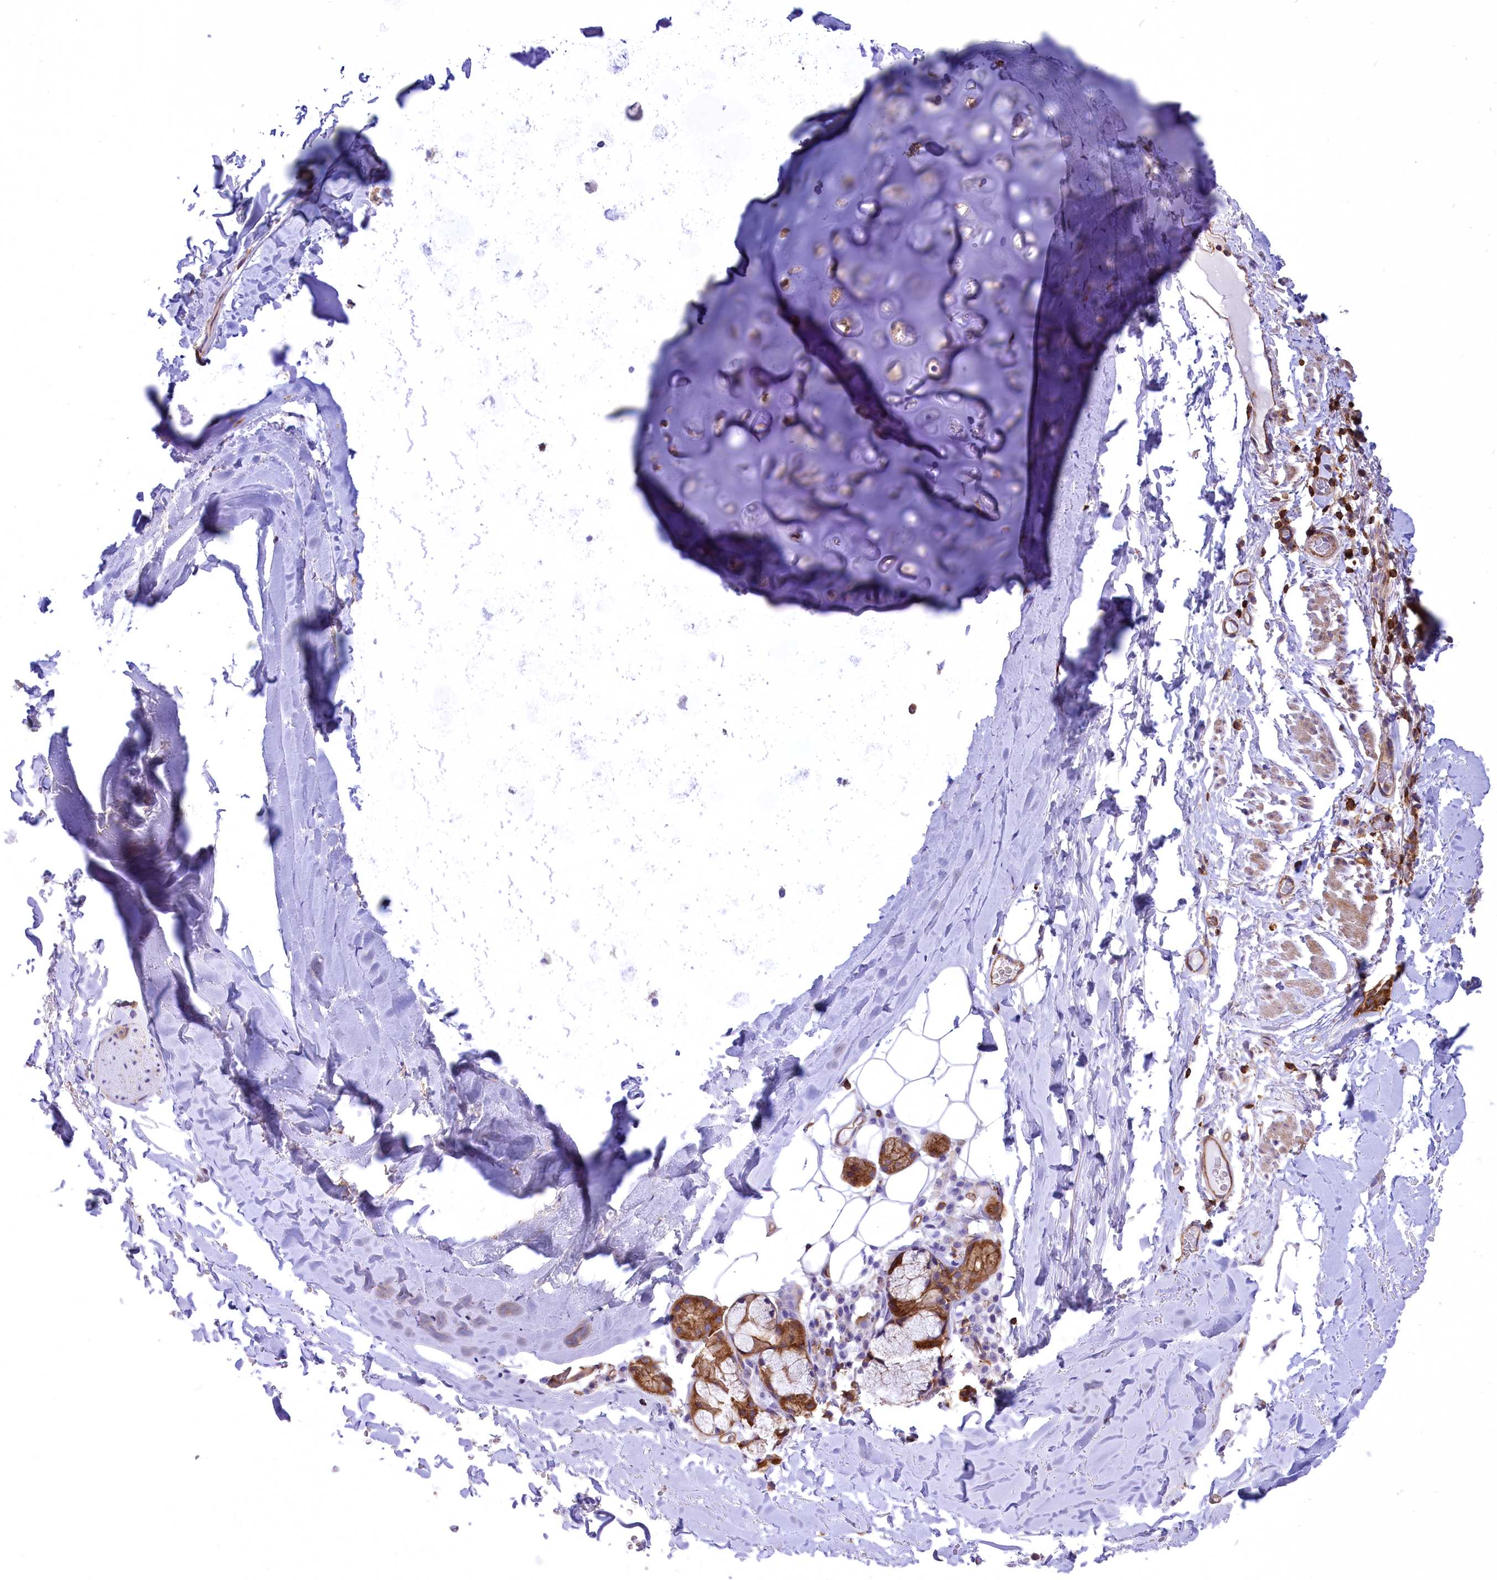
{"staining": {"intensity": "negative", "quantity": "none", "location": "none"}, "tissue": "adipose tissue", "cell_type": "Adipocytes", "image_type": "normal", "snomed": [{"axis": "morphology", "description": "Normal tissue, NOS"}, {"axis": "topography", "description": "Lymph node"}, {"axis": "topography", "description": "Bronchus"}], "caption": "High power microscopy image of an immunohistochemistry image of unremarkable adipose tissue, revealing no significant positivity in adipocytes.", "gene": "SEPTIN9", "patient": {"sex": "male", "age": 63}}